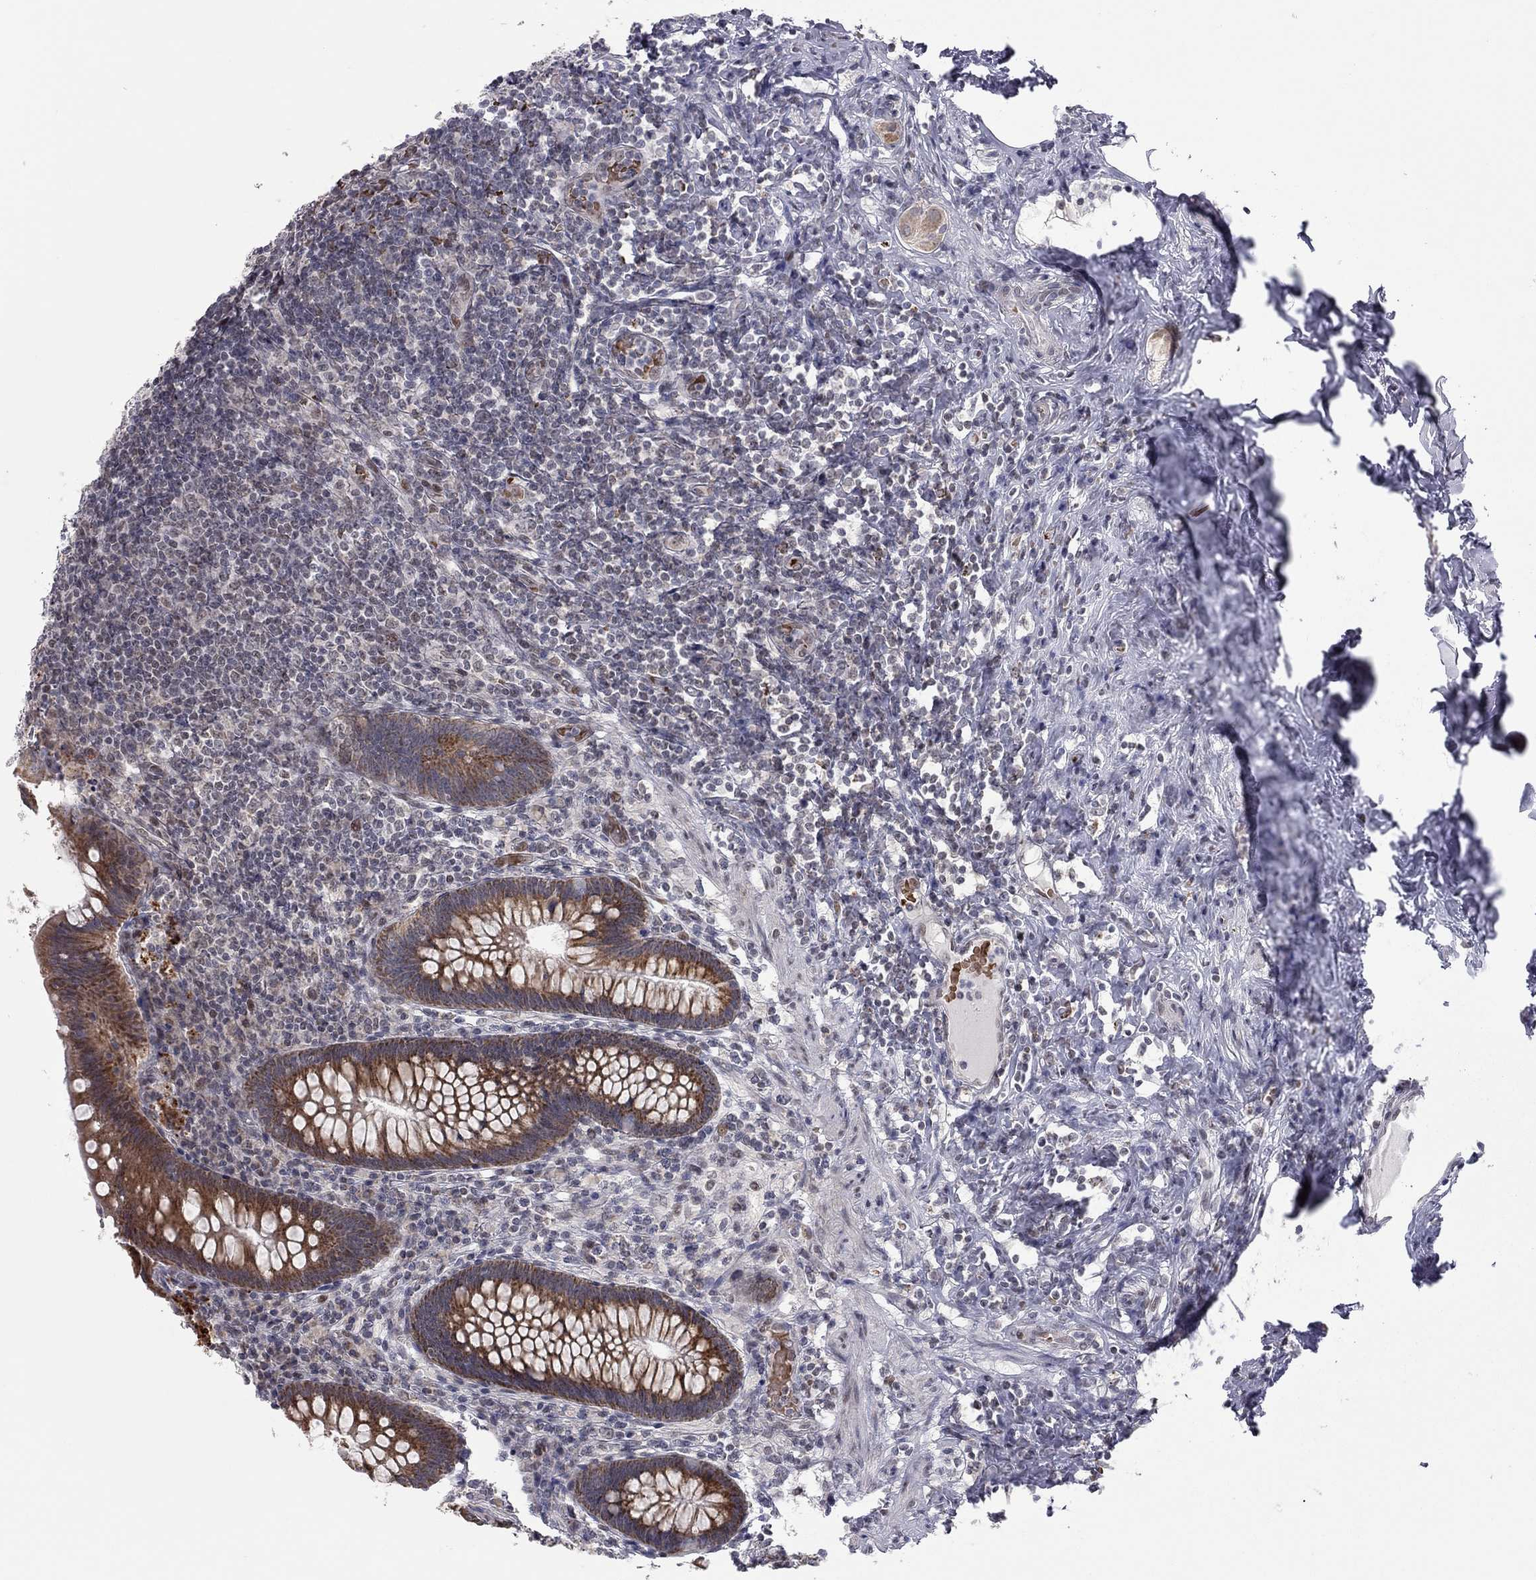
{"staining": {"intensity": "moderate", "quantity": ">75%", "location": "cytoplasmic/membranous"}, "tissue": "appendix", "cell_type": "Glandular cells", "image_type": "normal", "snomed": [{"axis": "morphology", "description": "Normal tissue, NOS"}, {"axis": "topography", "description": "Appendix"}], "caption": "Moderate cytoplasmic/membranous protein staining is identified in approximately >75% of glandular cells in appendix. (Stains: DAB in brown, nuclei in blue, Microscopy: brightfield microscopy at high magnification).", "gene": "MC3R", "patient": {"sex": "male", "age": 47}}